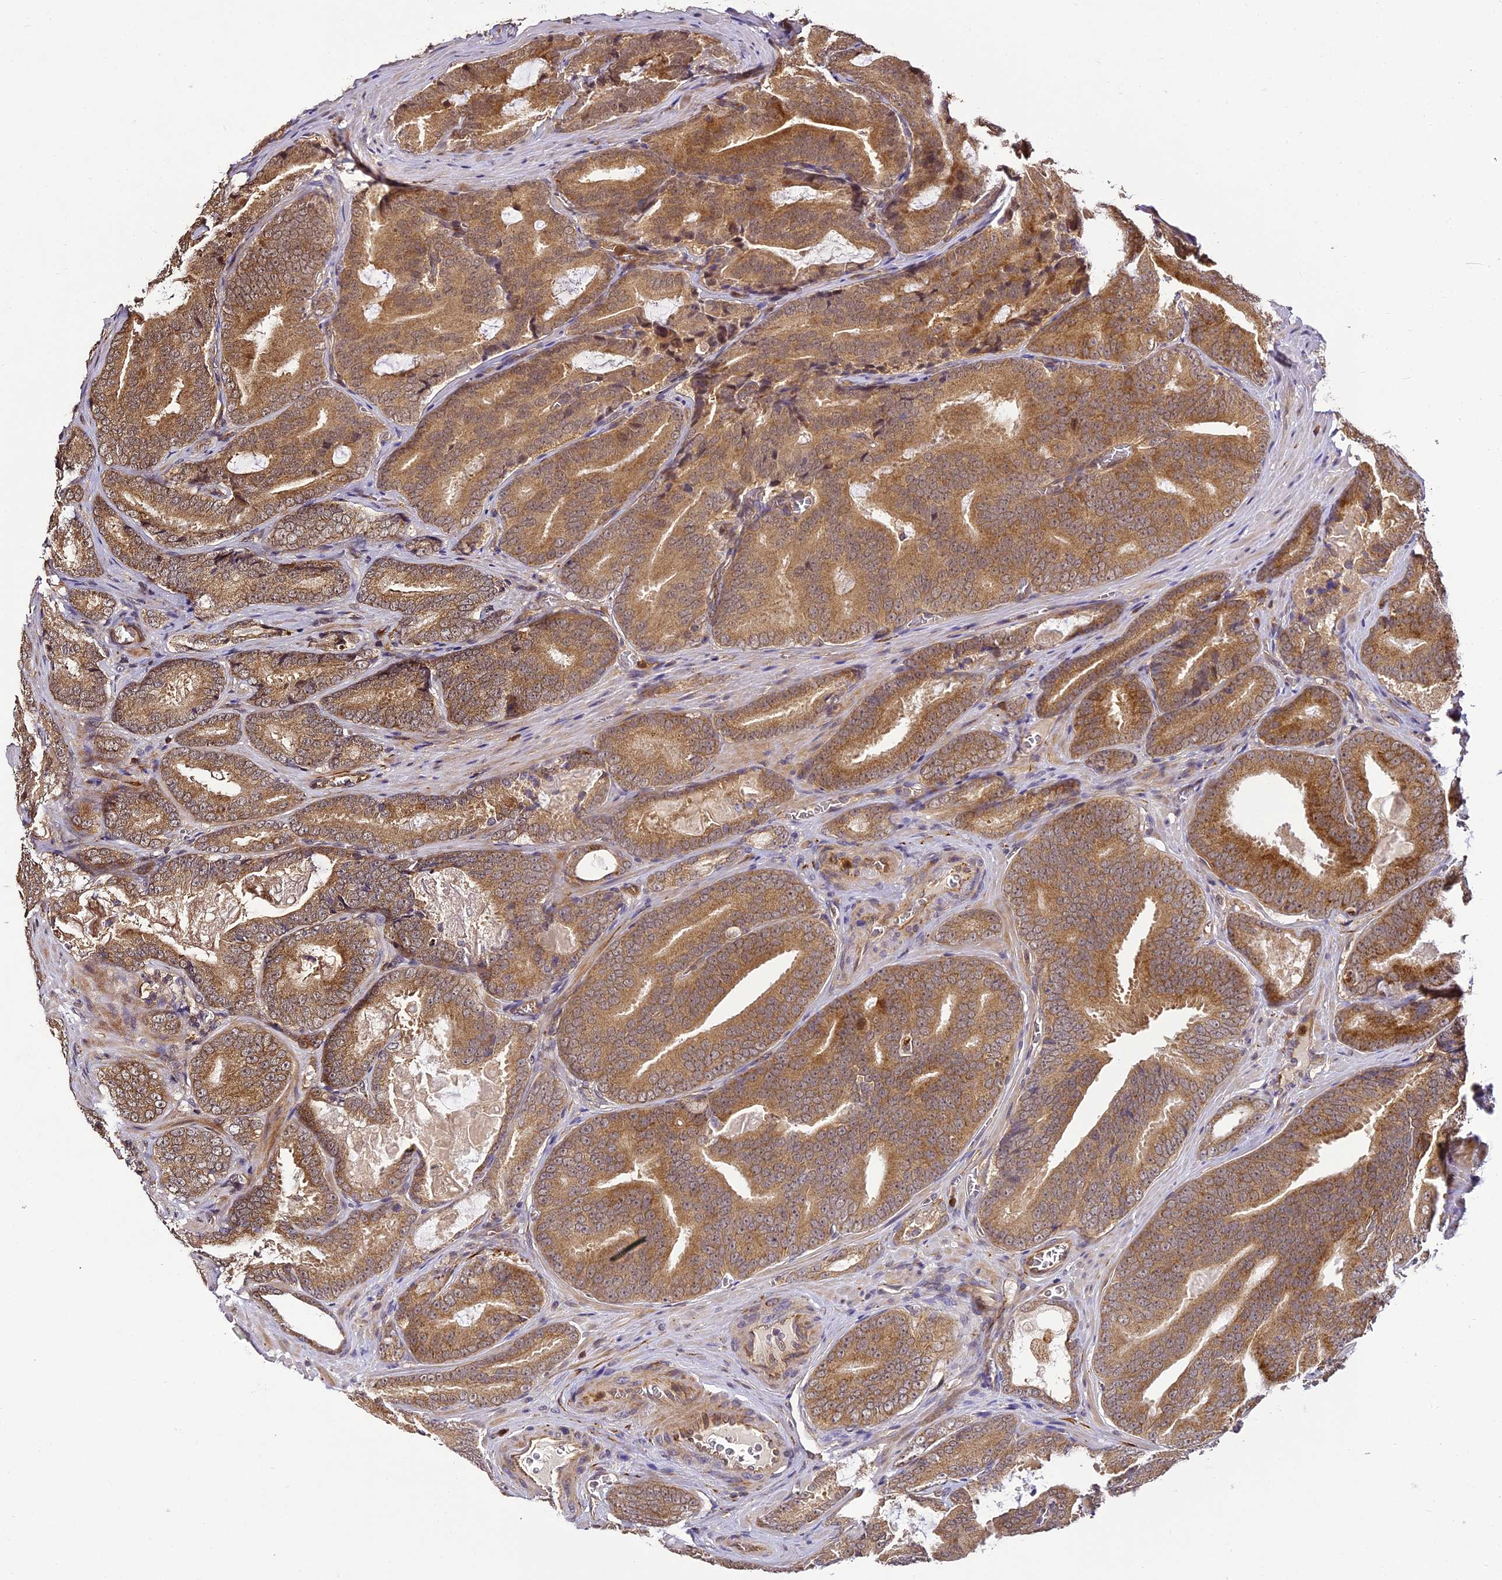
{"staining": {"intensity": "moderate", "quantity": ">75%", "location": "cytoplasmic/membranous"}, "tissue": "prostate cancer", "cell_type": "Tumor cells", "image_type": "cancer", "snomed": [{"axis": "morphology", "description": "Adenocarcinoma, High grade"}, {"axis": "topography", "description": "Prostate"}], "caption": "Tumor cells demonstrate moderate cytoplasmic/membranous expression in approximately >75% of cells in adenocarcinoma (high-grade) (prostate). (DAB IHC with brightfield microscopy, high magnification).", "gene": "BCDIN3D", "patient": {"sex": "male", "age": 66}}